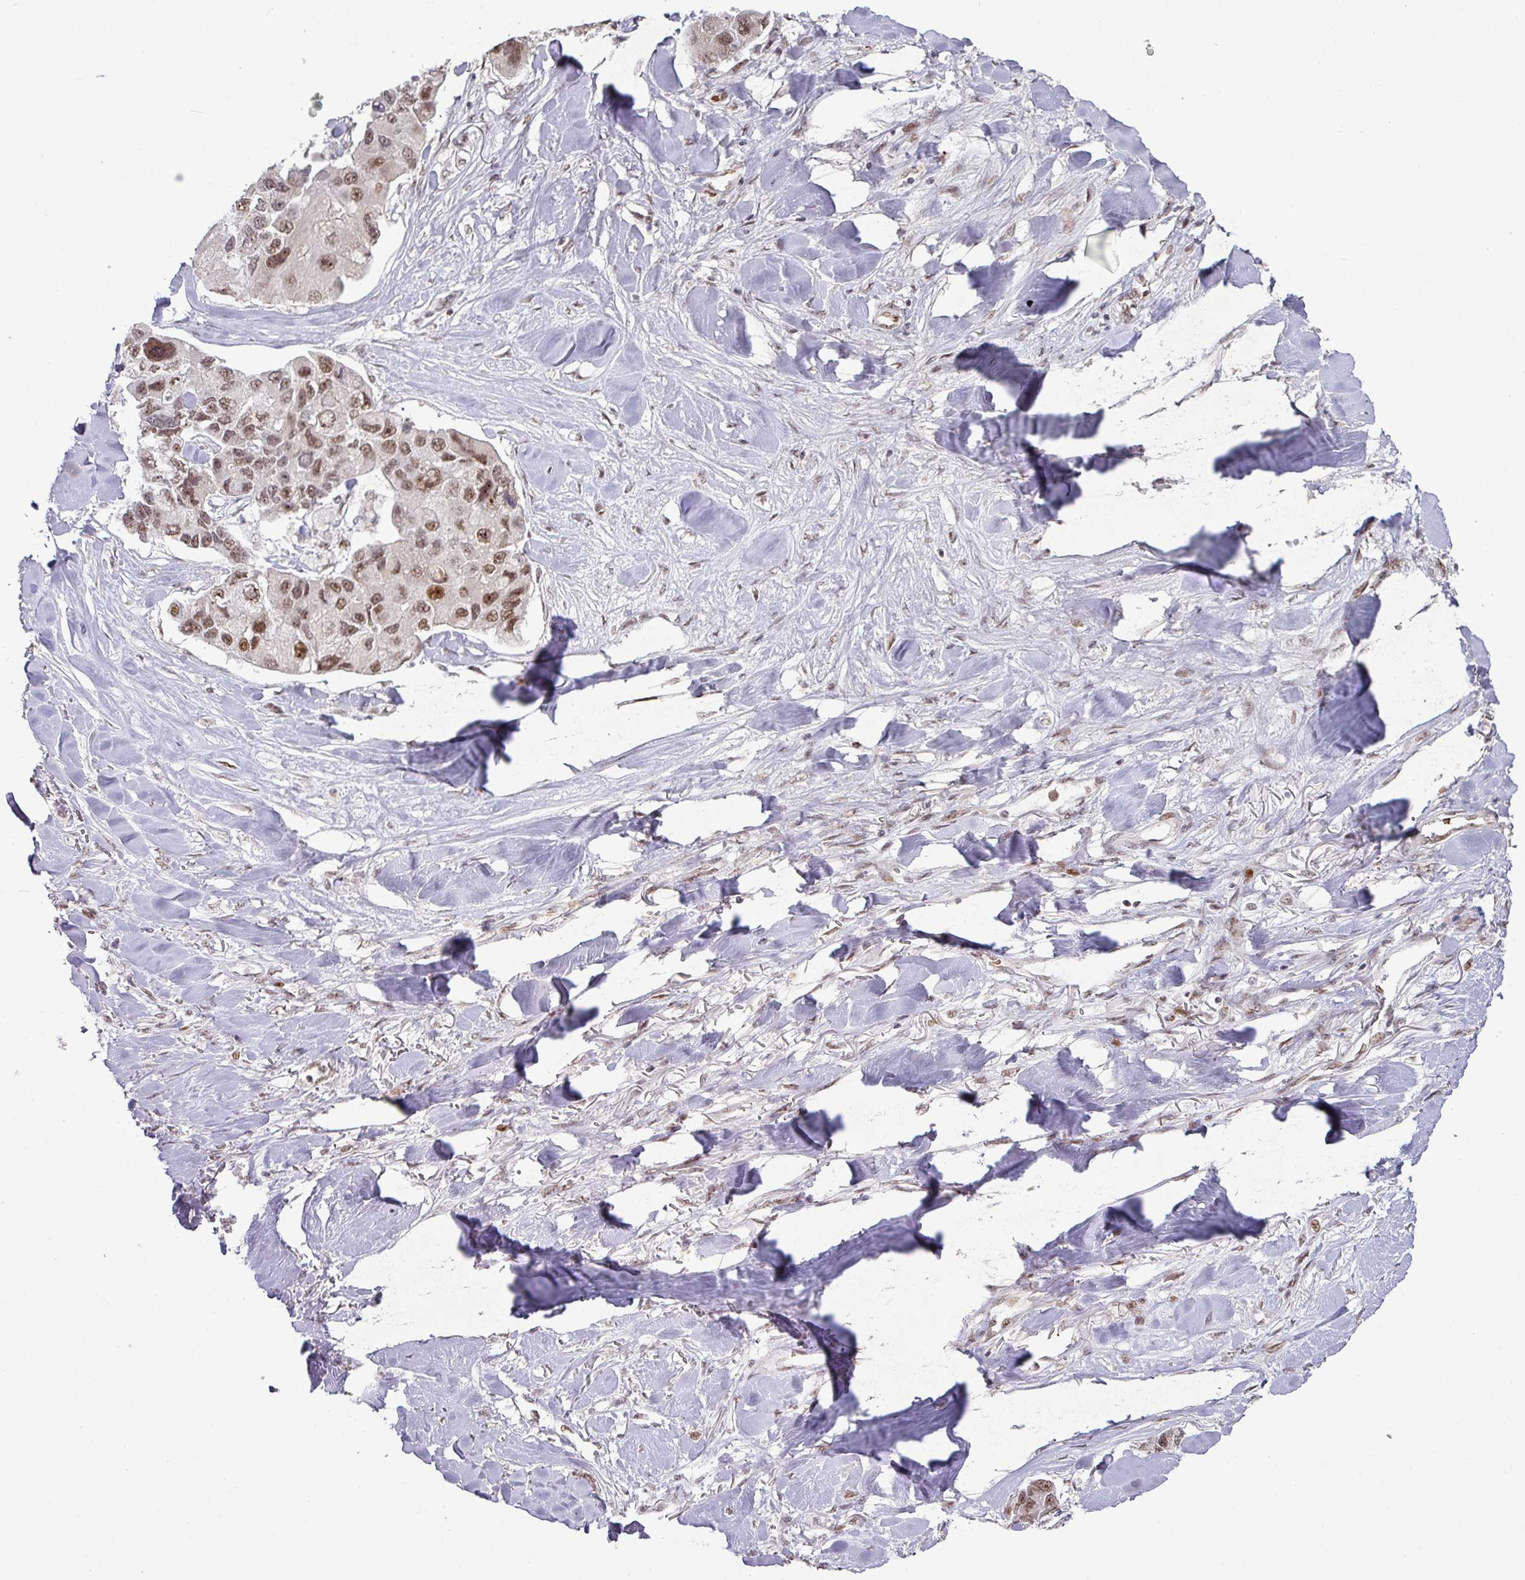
{"staining": {"intensity": "moderate", "quantity": ">75%", "location": "nuclear"}, "tissue": "lung cancer", "cell_type": "Tumor cells", "image_type": "cancer", "snomed": [{"axis": "morphology", "description": "Adenocarcinoma, NOS"}, {"axis": "topography", "description": "Lung"}], "caption": "Immunohistochemistry (IHC) of human adenocarcinoma (lung) exhibits medium levels of moderate nuclear positivity in about >75% of tumor cells.", "gene": "NEIL1", "patient": {"sex": "female", "age": 54}}